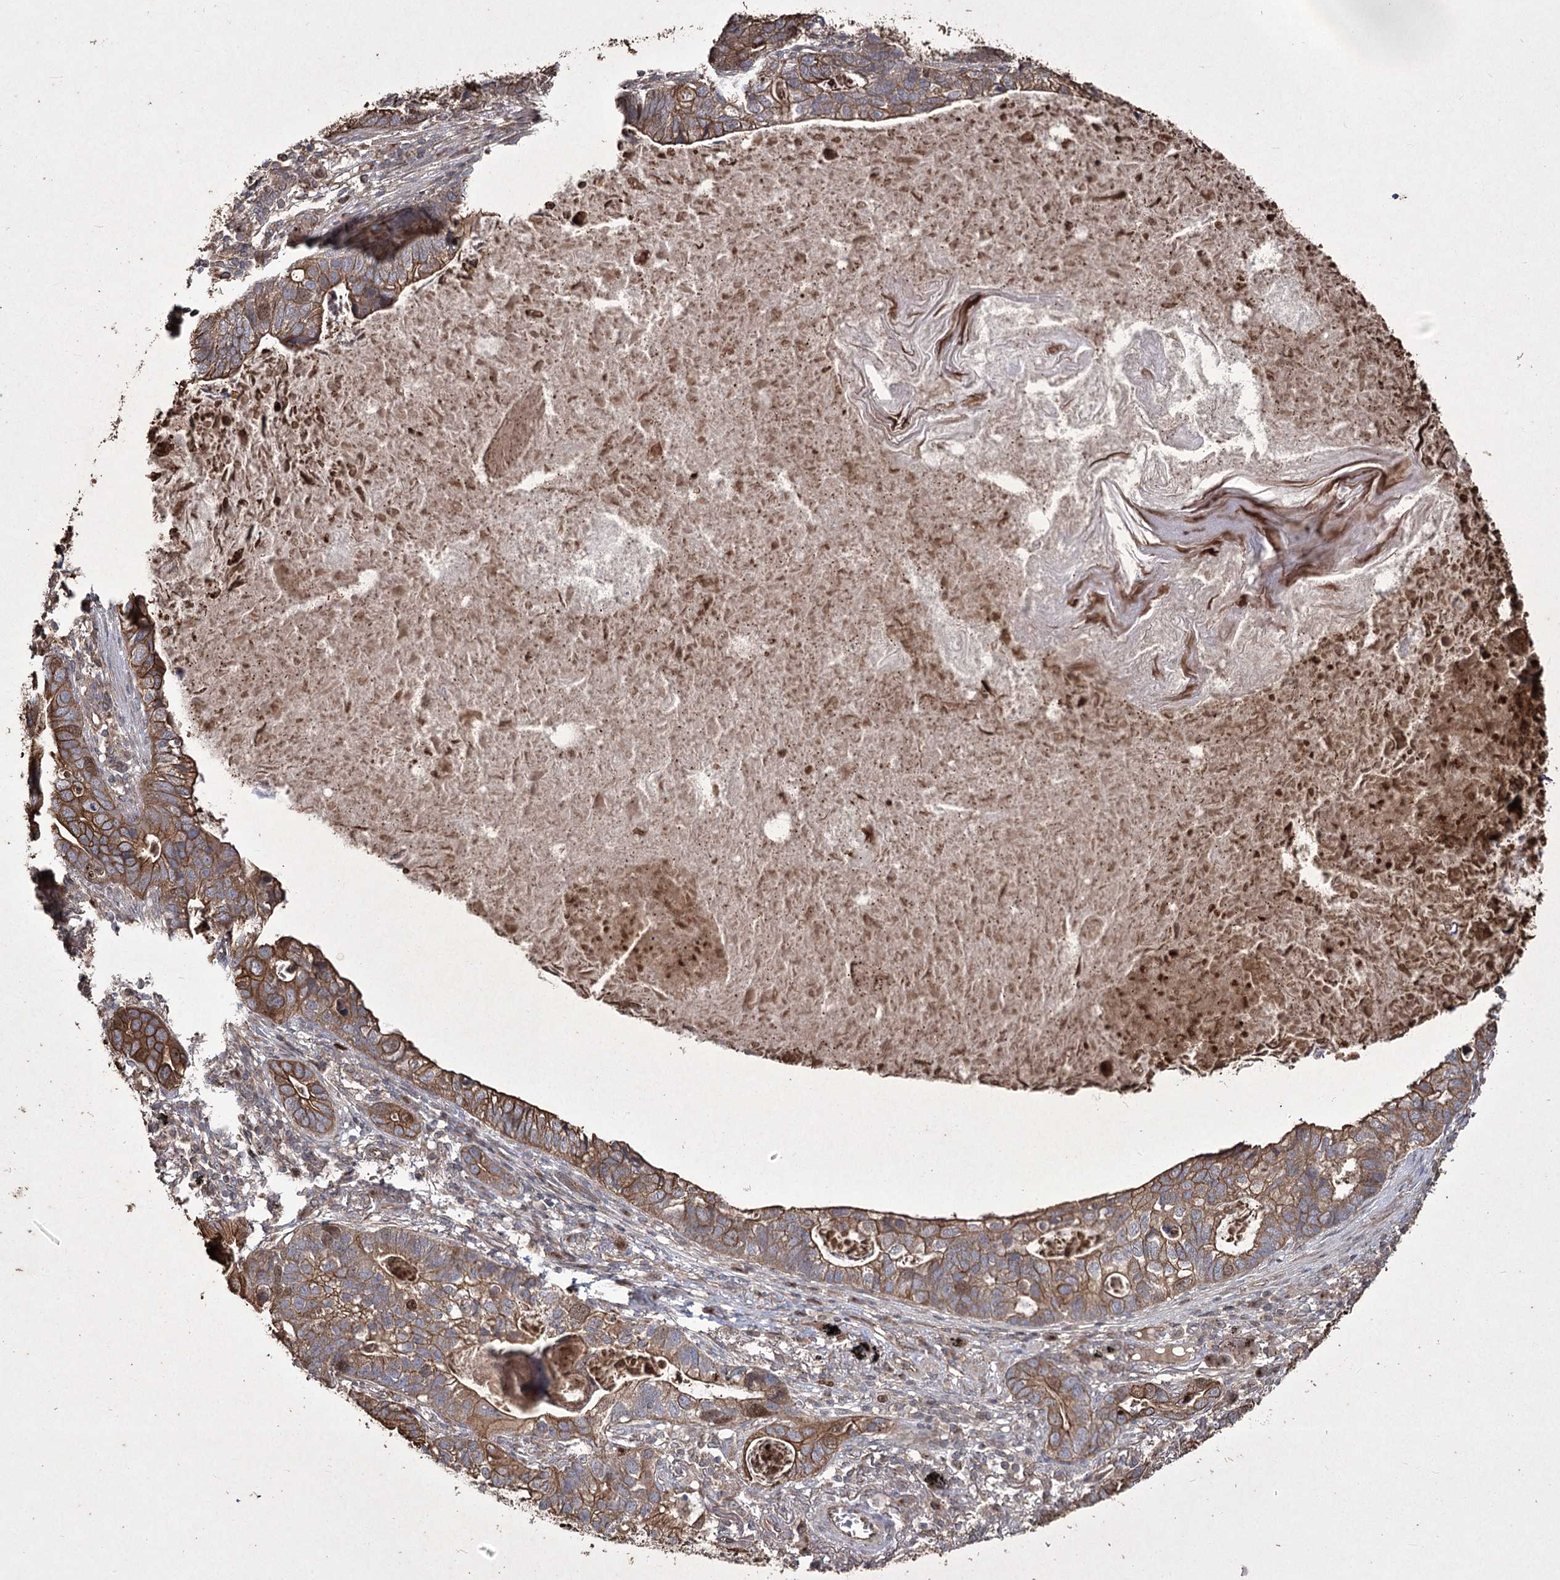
{"staining": {"intensity": "moderate", "quantity": ">75%", "location": "cytoplasmic/membranous"}, "tissue": "lung cancer", "cell_type": "Tumor cells", "image_type": "cancer", "snomed": [{"axis": "morphology", "description": "Adenocarcinoma, NOS"}, {"axis": "topography", "description": "Lung"}], "caption": "DAB (3,3'-diaminobenzidine) immunohistochemical staining of lung adenocarcinoma exhibits moderate cytoplasmic/membranous protein staining in about >75% of tumor cells.", "gene": "PRC1", "patient": {"sex": "male", "age": 67}}